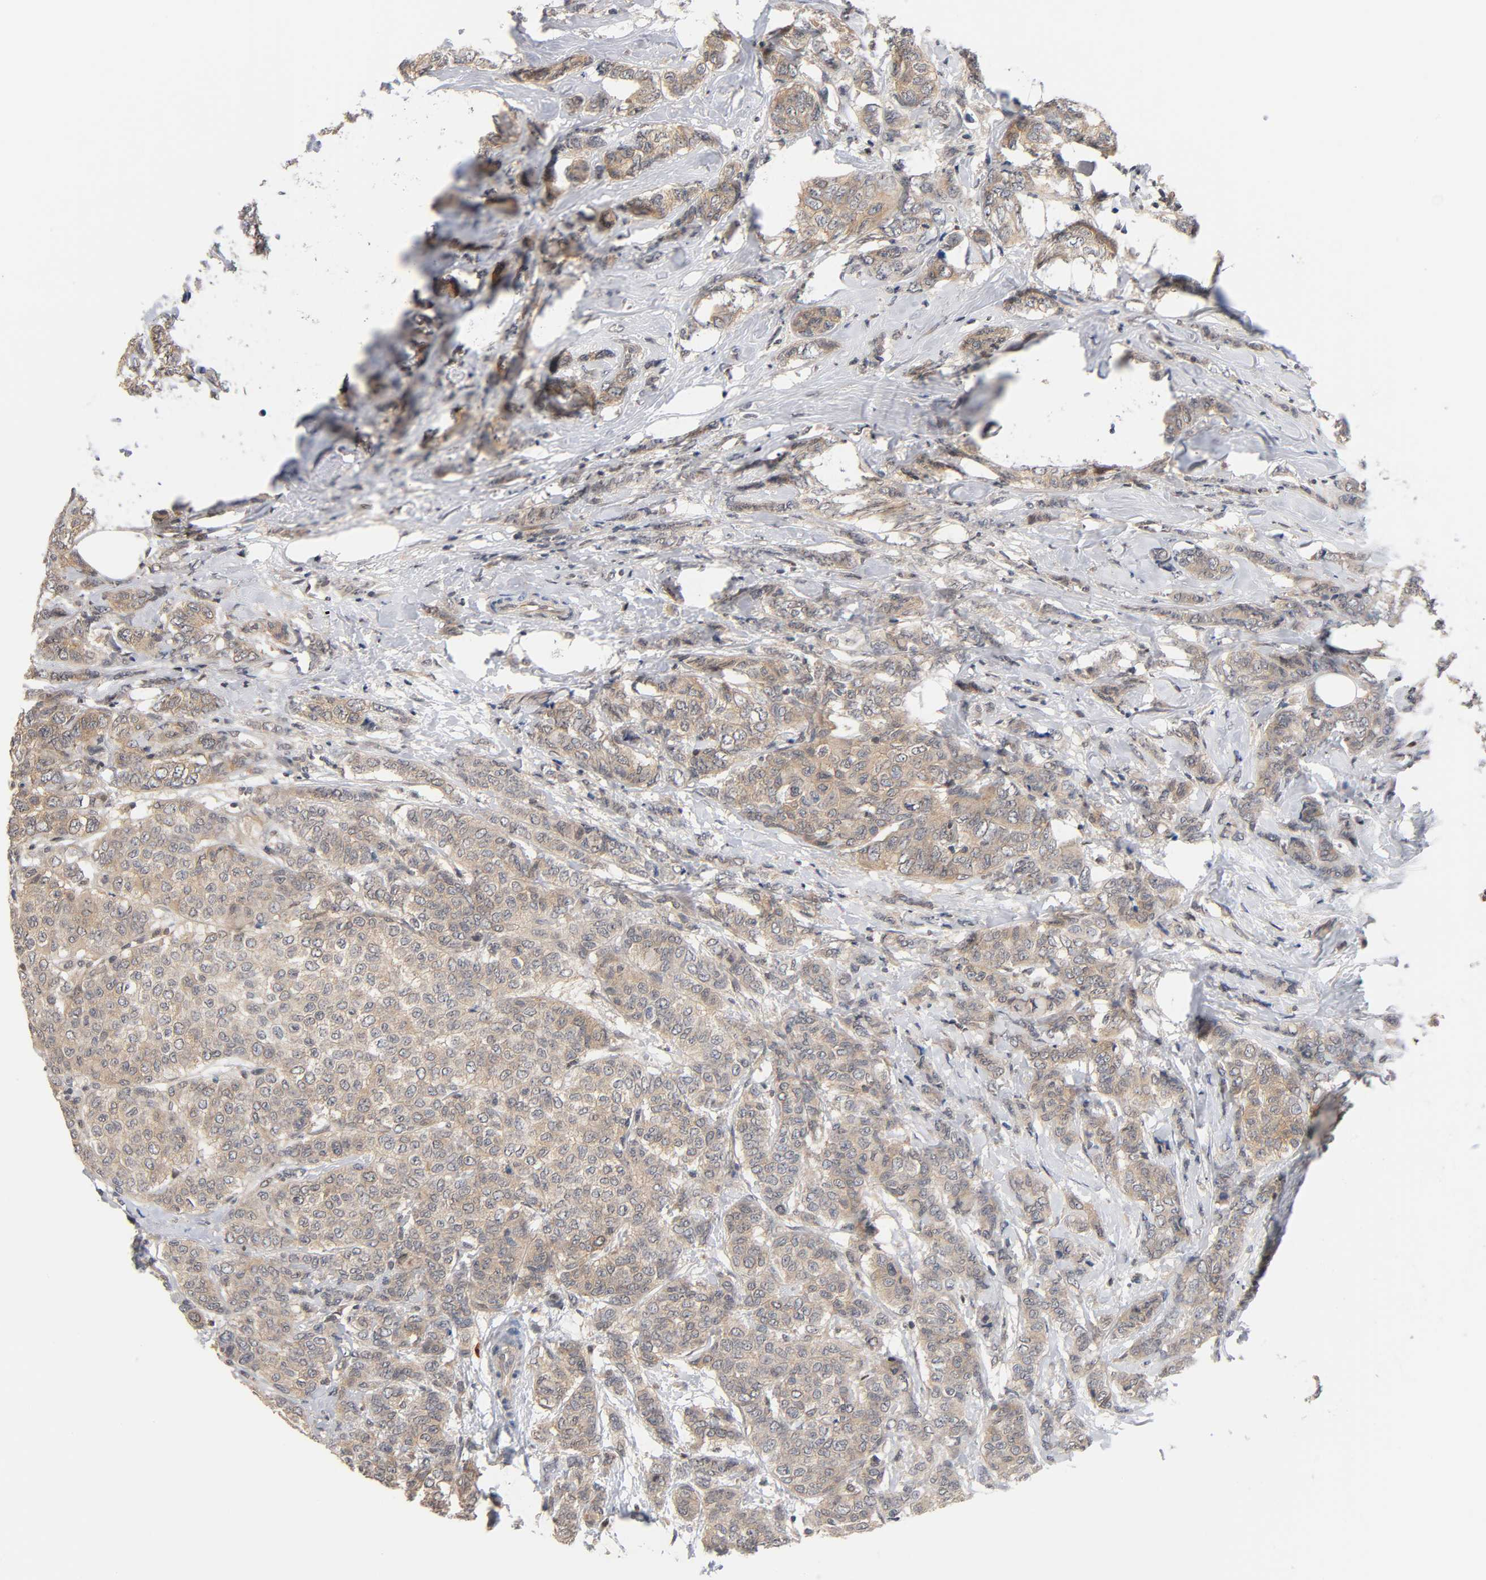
{"staining": {"intensity": "weak", "quantity": ">75%", "location": "cytoplasmic/membranous"}, "tissue": "breast cancer", "cell_type": "Tumor cells", "image_type": "cancer", "snomed": [{"axis": "morphology", "description": "Lobular carcinoma"}, {"axis": "topography", "description": "Breast"}], "caption": "This micrograph shows IHC staining of lobular carcinoma (breast), with low weak cytoplasmic/membranous staining in about >75% of tumor cells.", "gene": "PRKAB1", "patient": {"sex": "female", "age": 60}}